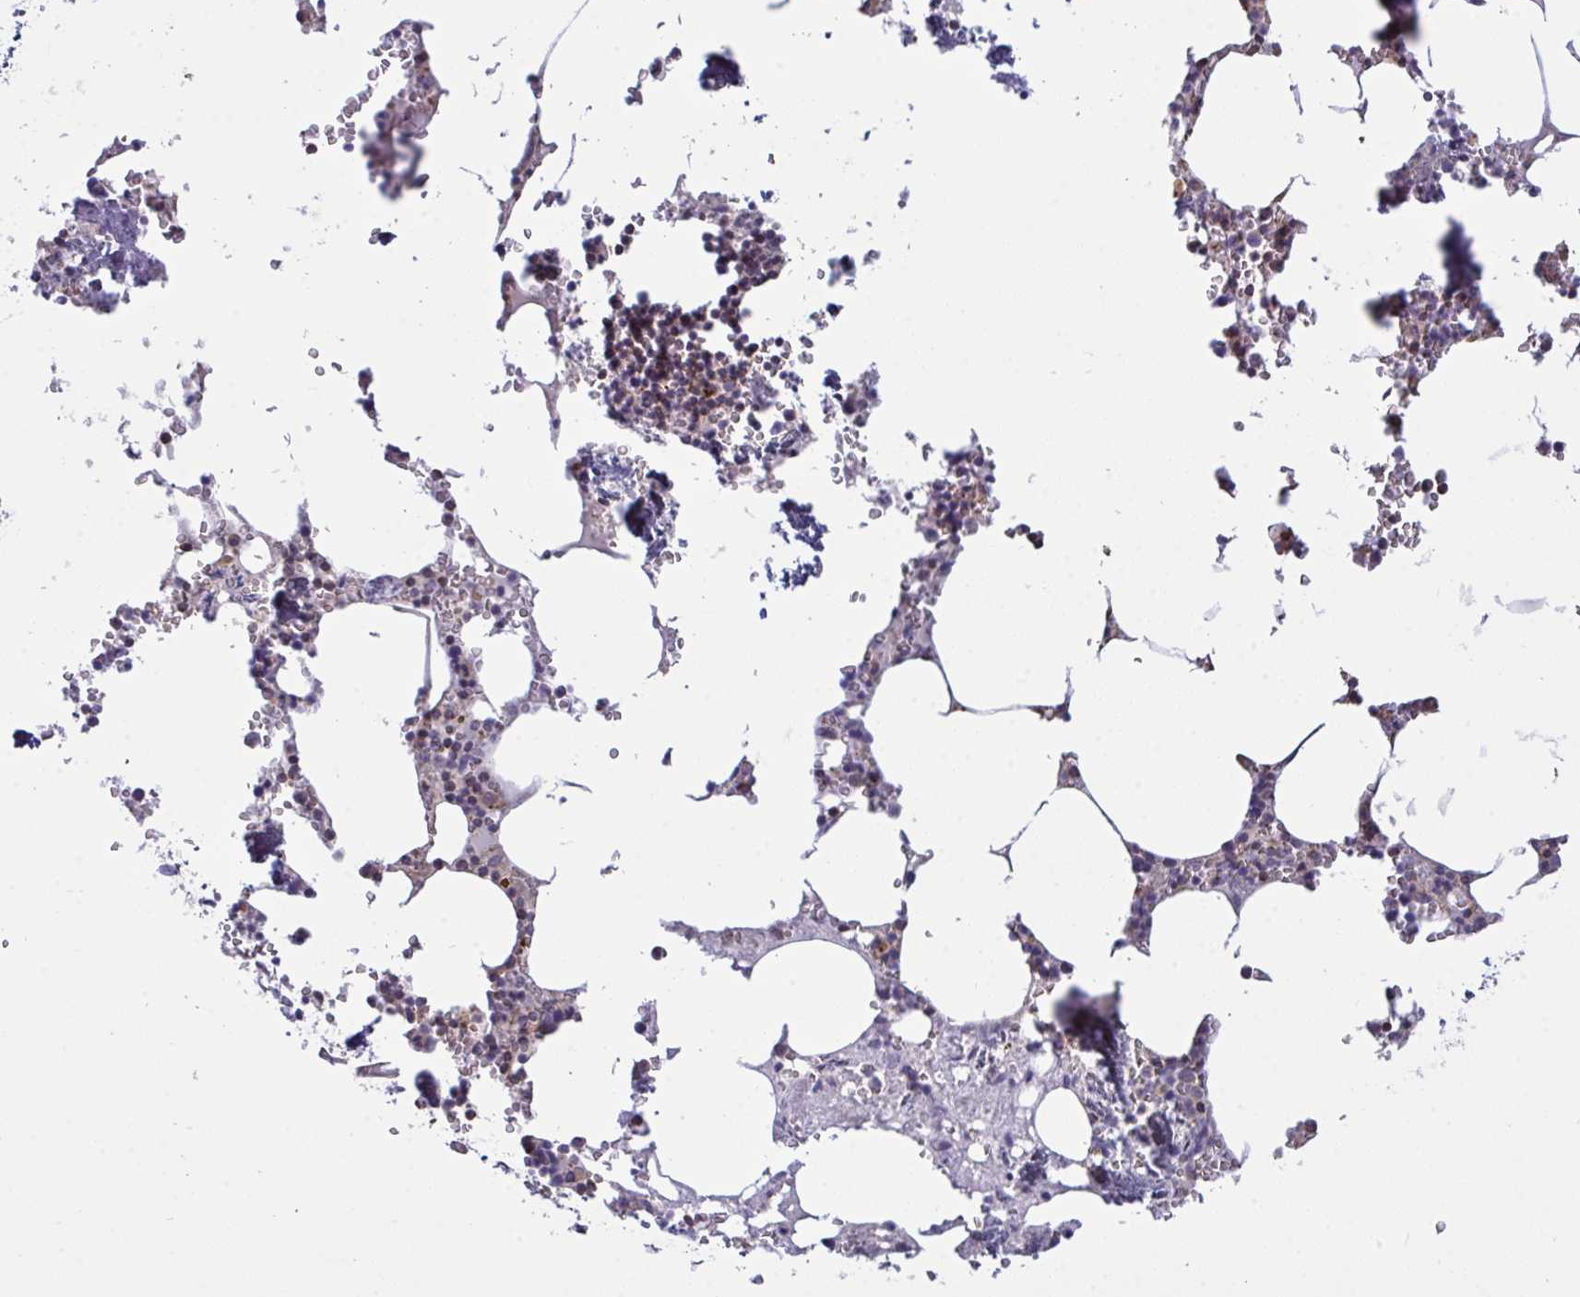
{"staining": {"intensity": "moderate", "quantity": "<25%", "location": "cytoplasmic/membranous"}, "tissue": "bone marrow", "cell_type": "Hematopoietic cells", "image_type": "normal", "snomed": [{"axis": "morphology", "description": "Normal tissue, NOS"}, {"axis": "topography", "description": "Bone marrow"}], "caption": "This is a photomicrograph of IHC staining of unremarkable bone marrow, which shows moderate expression in the cytoplasmic/membranous of hematopoietic cells.", "gene": "MICOS10", "patient": {"sex": "male", "age": 54}}